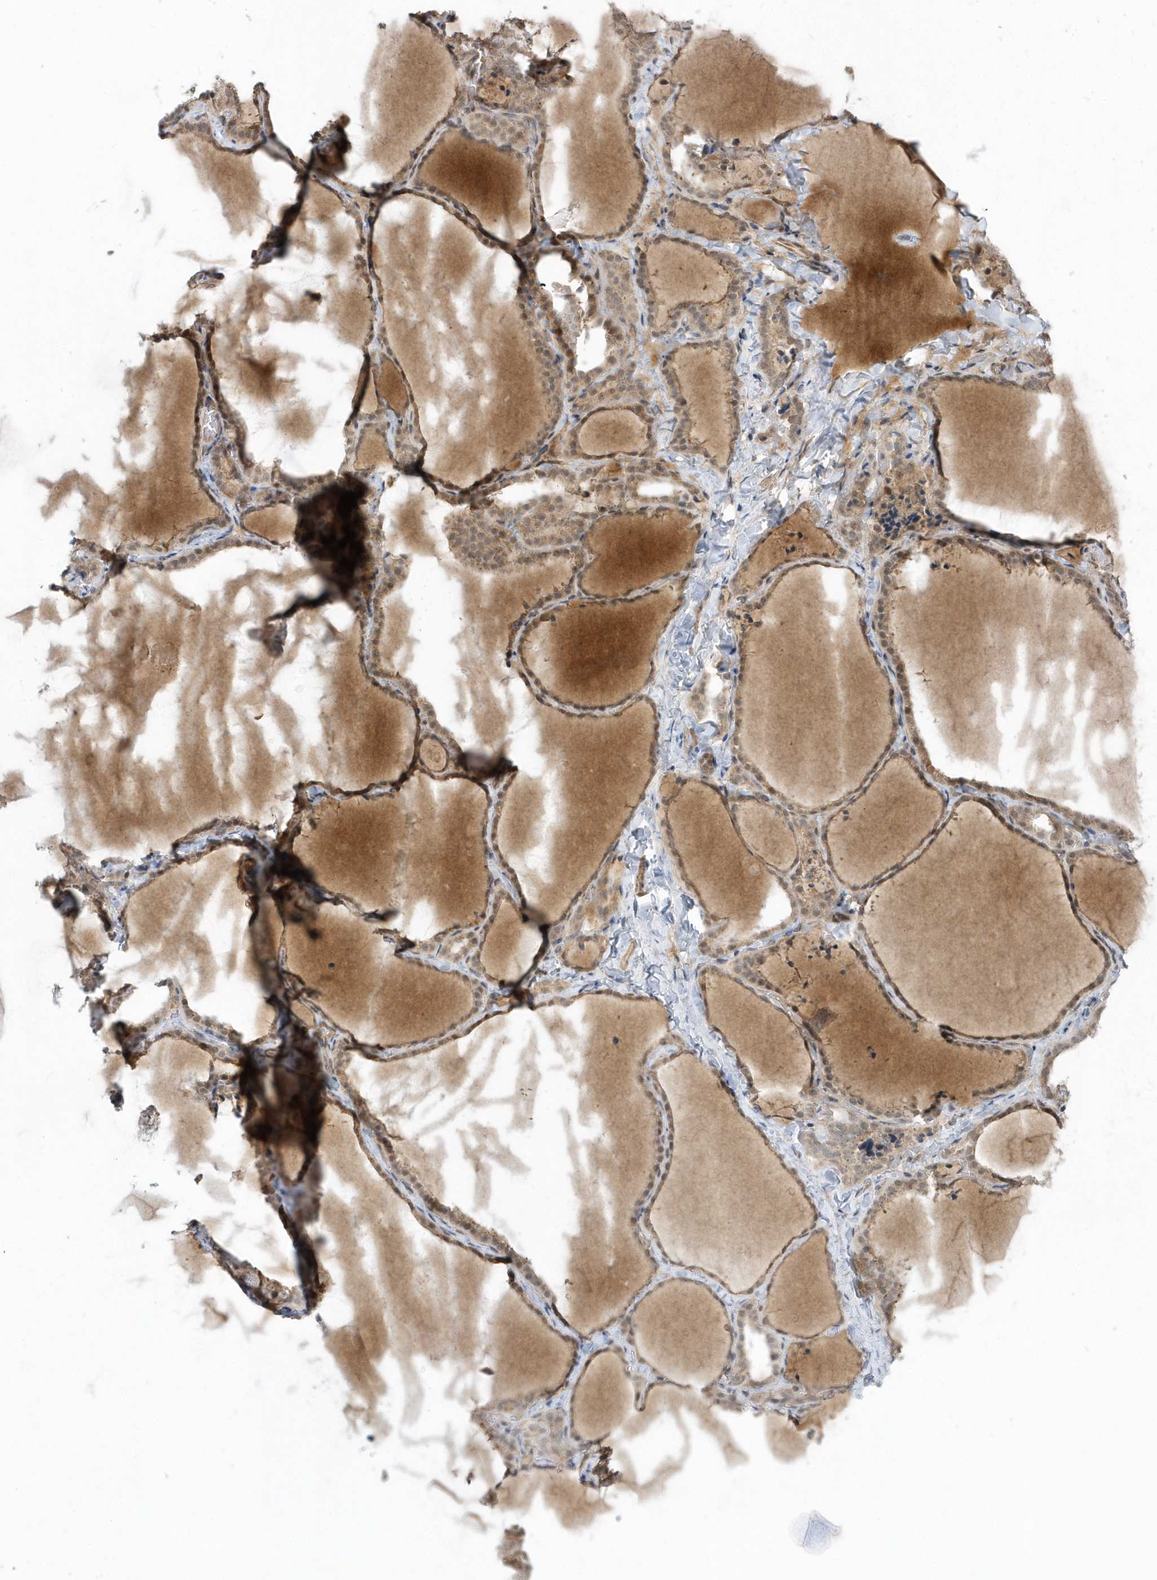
{"staining": {"intensity": "moderate", "quantity": ">75%", "location": "cytoplasmic/membranous,nuclear"}, "tissue": "thyroid gland", "cell_type": "Glandular cells", "image_type": "normal", "snomed": [{"axis": "morphology", "description": "Normal tissue, NOS"}, {"axis": "topography", "description": "Thyroid gland"}], "caption": "Thyroid gland stained for a protein displays moderate cytoplasmic/membranous,nuclear positivity in glandular cells. (brown staining indicates protein expression, while blue staining denotes nuclei).", "gene": "MXI1", "patient": {"sex": "female", "age": 22}}